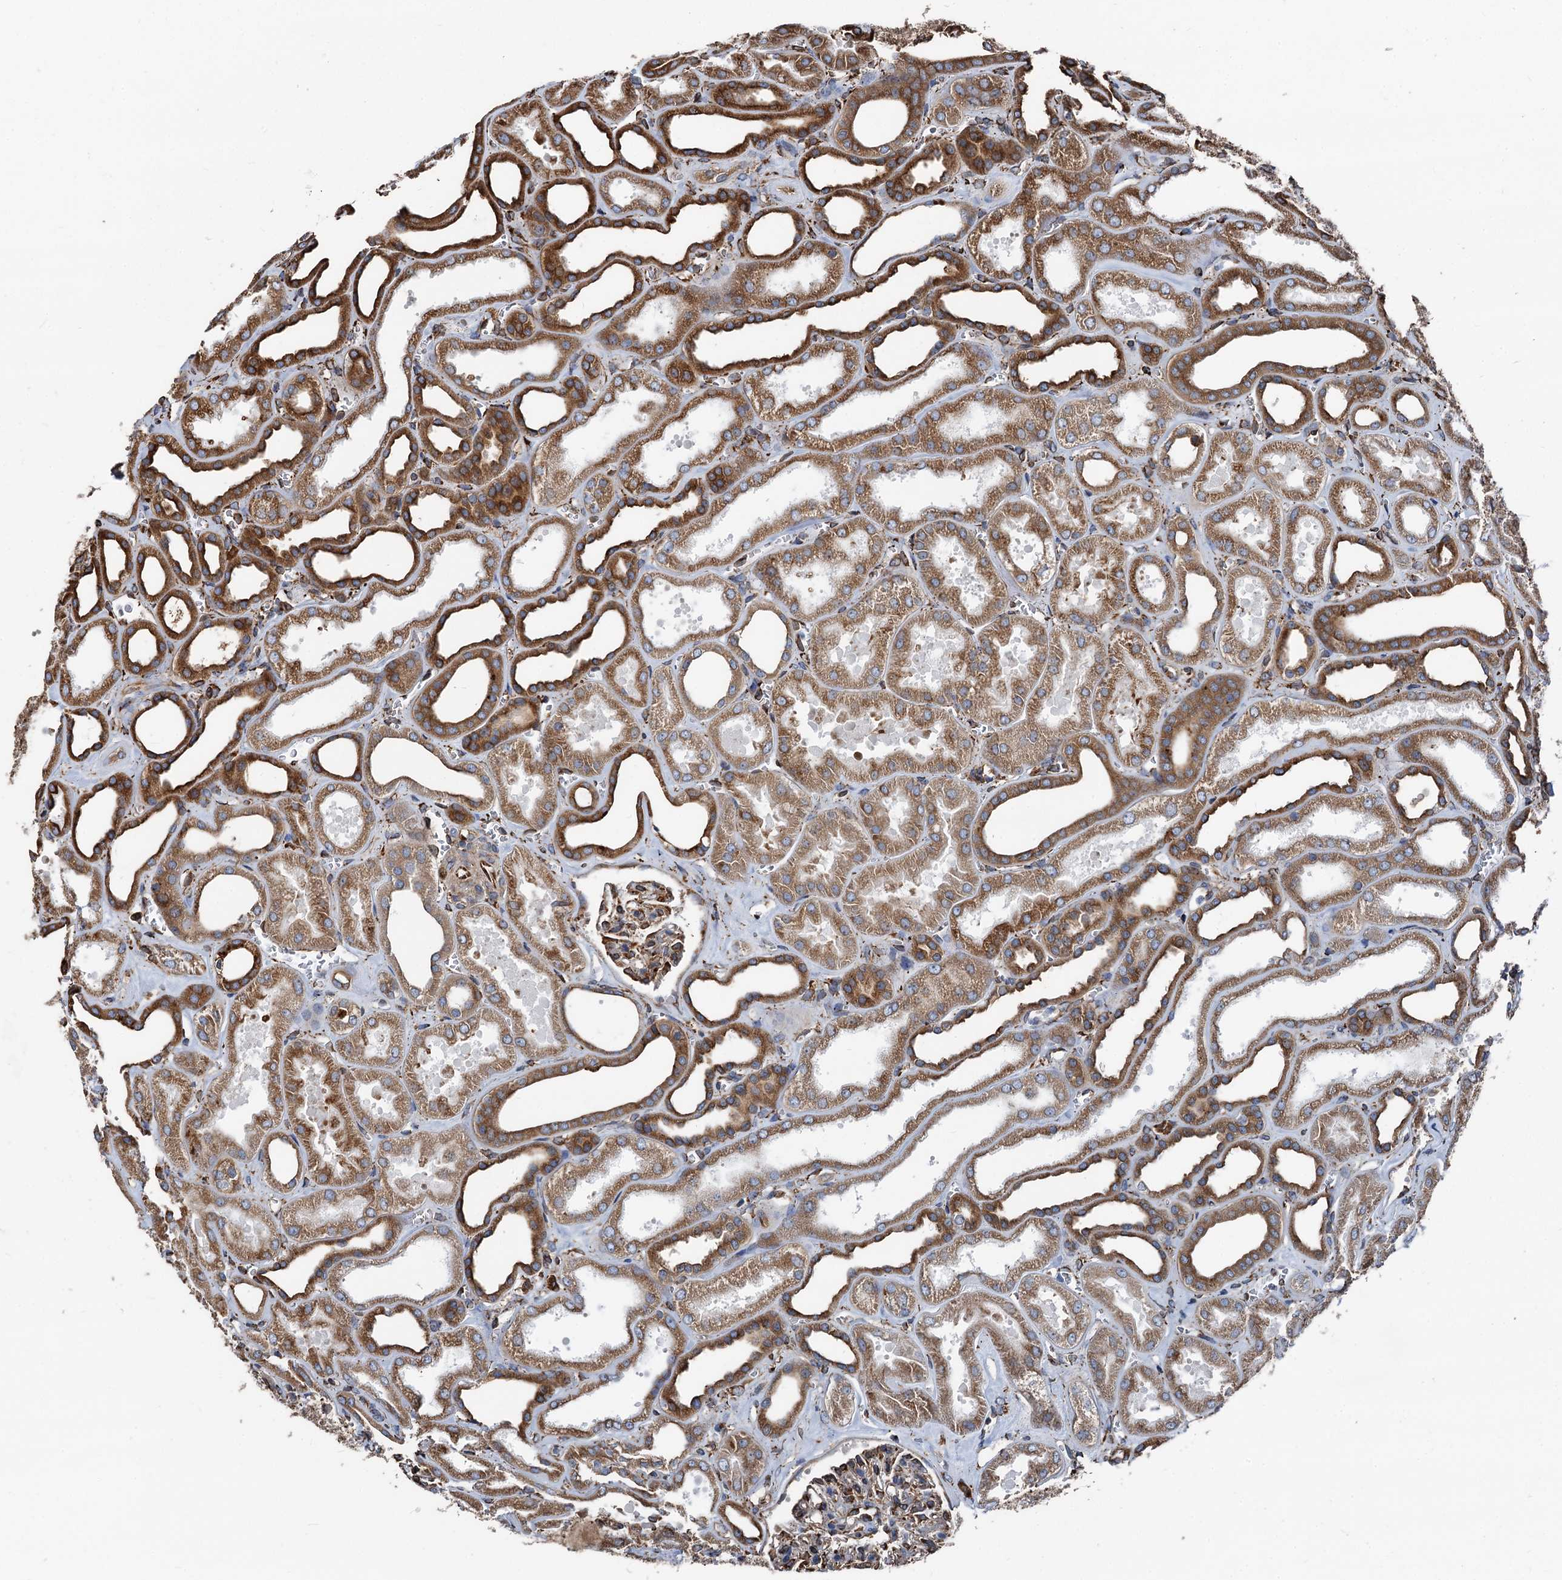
{"staining": {"intensity": "moderate", "quantity": "<25%", "location": "cytoplasmic/membranous"}, "tissue": "kidney", "cell_type": "Cells in glomeruli", "image_type": "normal", "snomed": [{"axis": "morphology", "description": "Normal tissue, NOS"}, {"axis": "morphology", "description": "Adenocarcinoma, NOS"}, {"axis": "topography", "description": "Kidney"}], "caption": "Benign kidney exhibits moderate cytoplasmic/membranous expression in about <25% of cells in glomeruli, visualized by immunohistochemistry.", "gene": "NEURL1B", "patient": {"sex": "female", "age": 68}}